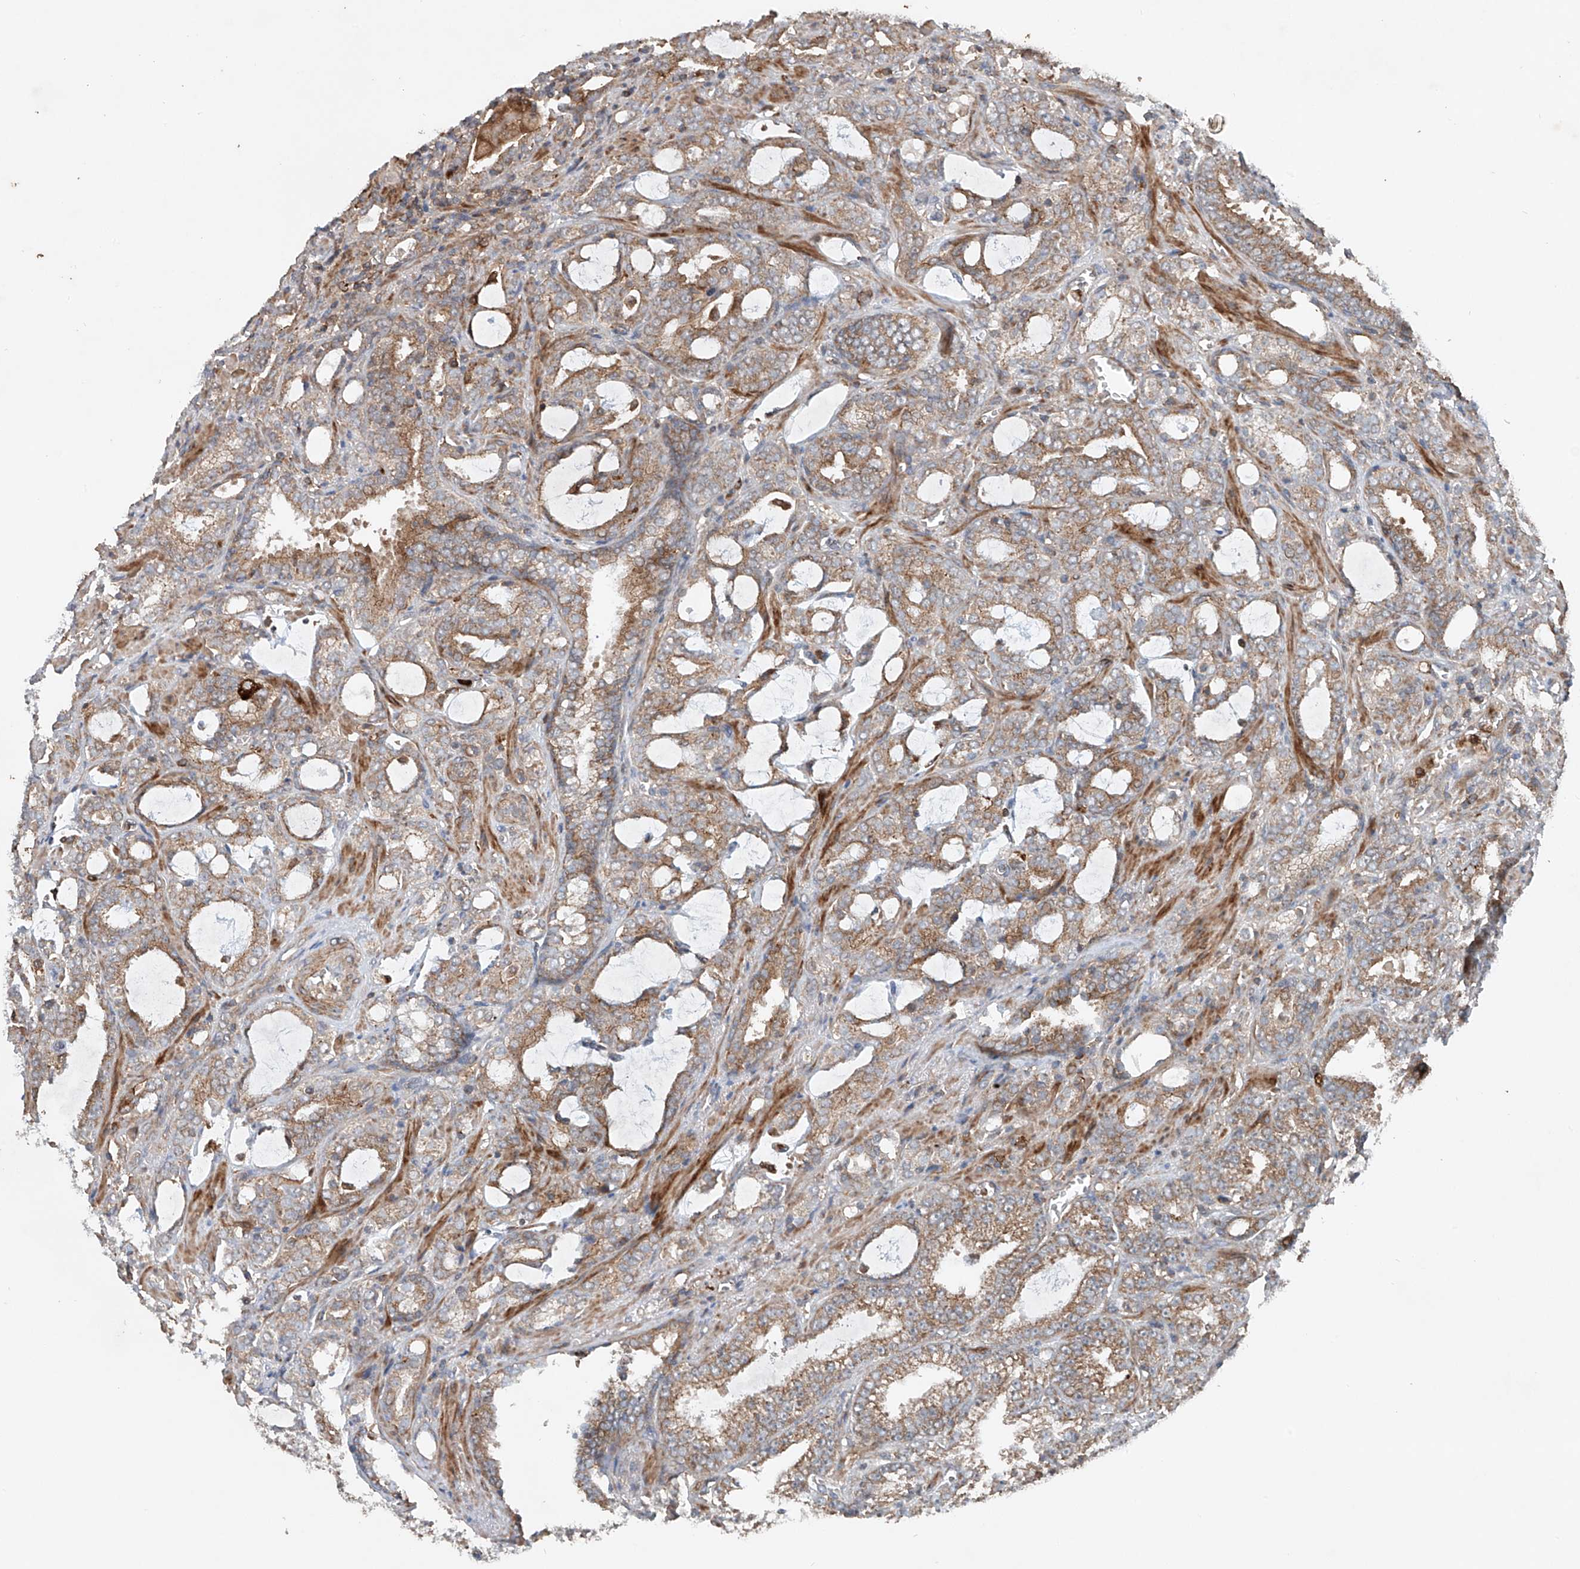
{"staining": {"intensity": "strong", "quantity": ">75%", "location": "cytoplasmic/membranous"}, "tissue": "prostate cancer", "cell_type": "Tumor cells", "image_type": "cancer", "snomed": [{"axis": "morphology", "description": "Adenocarcinoma, High grade"}, {"axis": "topography", "description": "Prostate and seminal vesicle, NOS"}], "caption": "Adenocarcinoma (high-grade) (prostate) stained with IHC displays strong cytoplasmic/membranous positivity in about >75% of tumor cells.", "gene": "CEP85L", "patient": {"sex": "male", "age": 67}}